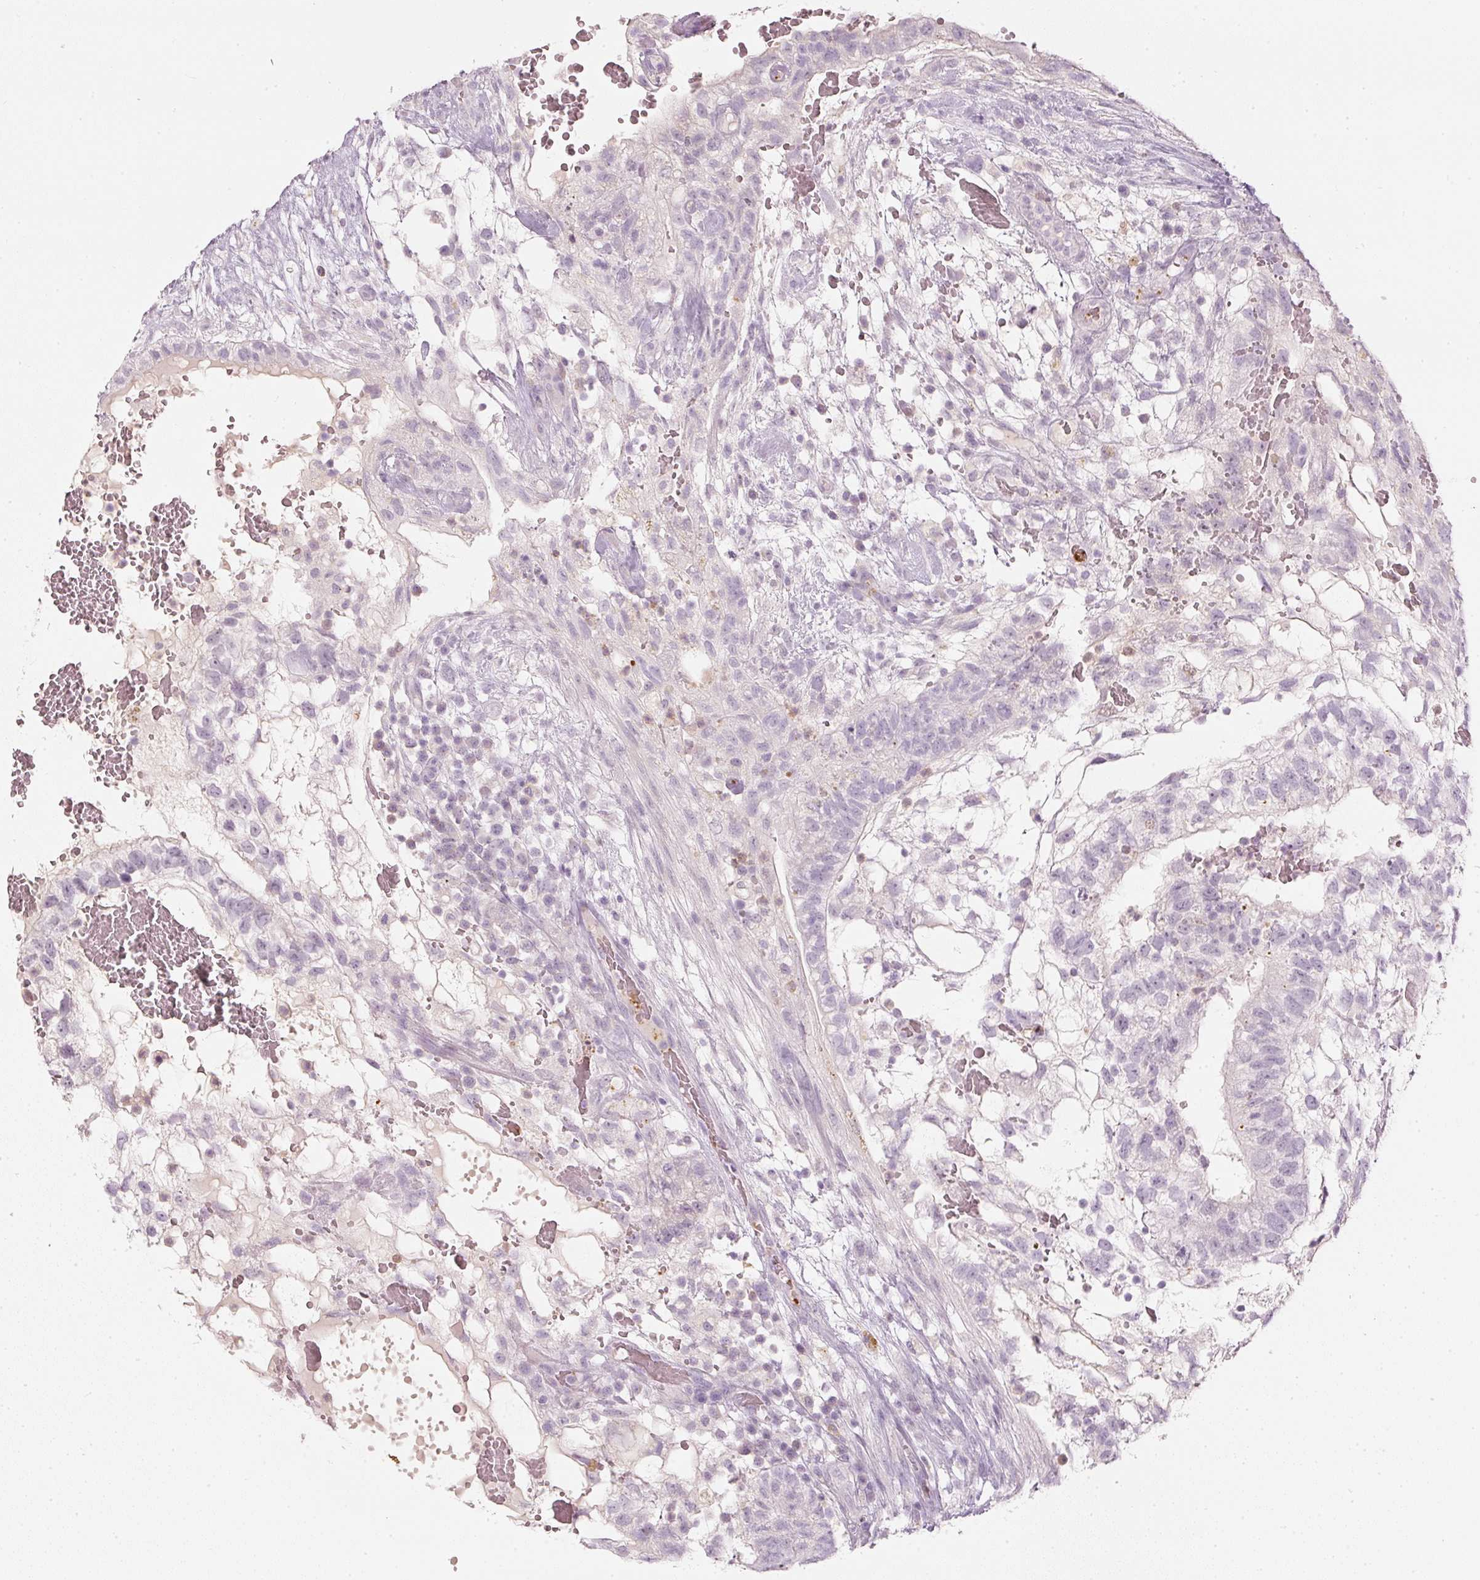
{"staining": {"intensity": "negative", "quantity": "none", "location": "none"}, "tissue": "testis cancer", "cell_type": "Tumor cells", "image_type": "cancer", "snomed": [{"axis": "morphology", "description": "Normal tissue, NOS"}, {"axis": "morphology", "description": "Carcinoma, Embryonal, NOS"}, {"axis": "topography", "description": "Testis"}], "caption": "Image shows no significant protein positivity in tumor cells of embryonal carcinoma (testis). (DAB immunohistochemistry with hematoxylin counter stain).", "gene": "LECT2", "patient": {"sex": "male", "age": 32}}